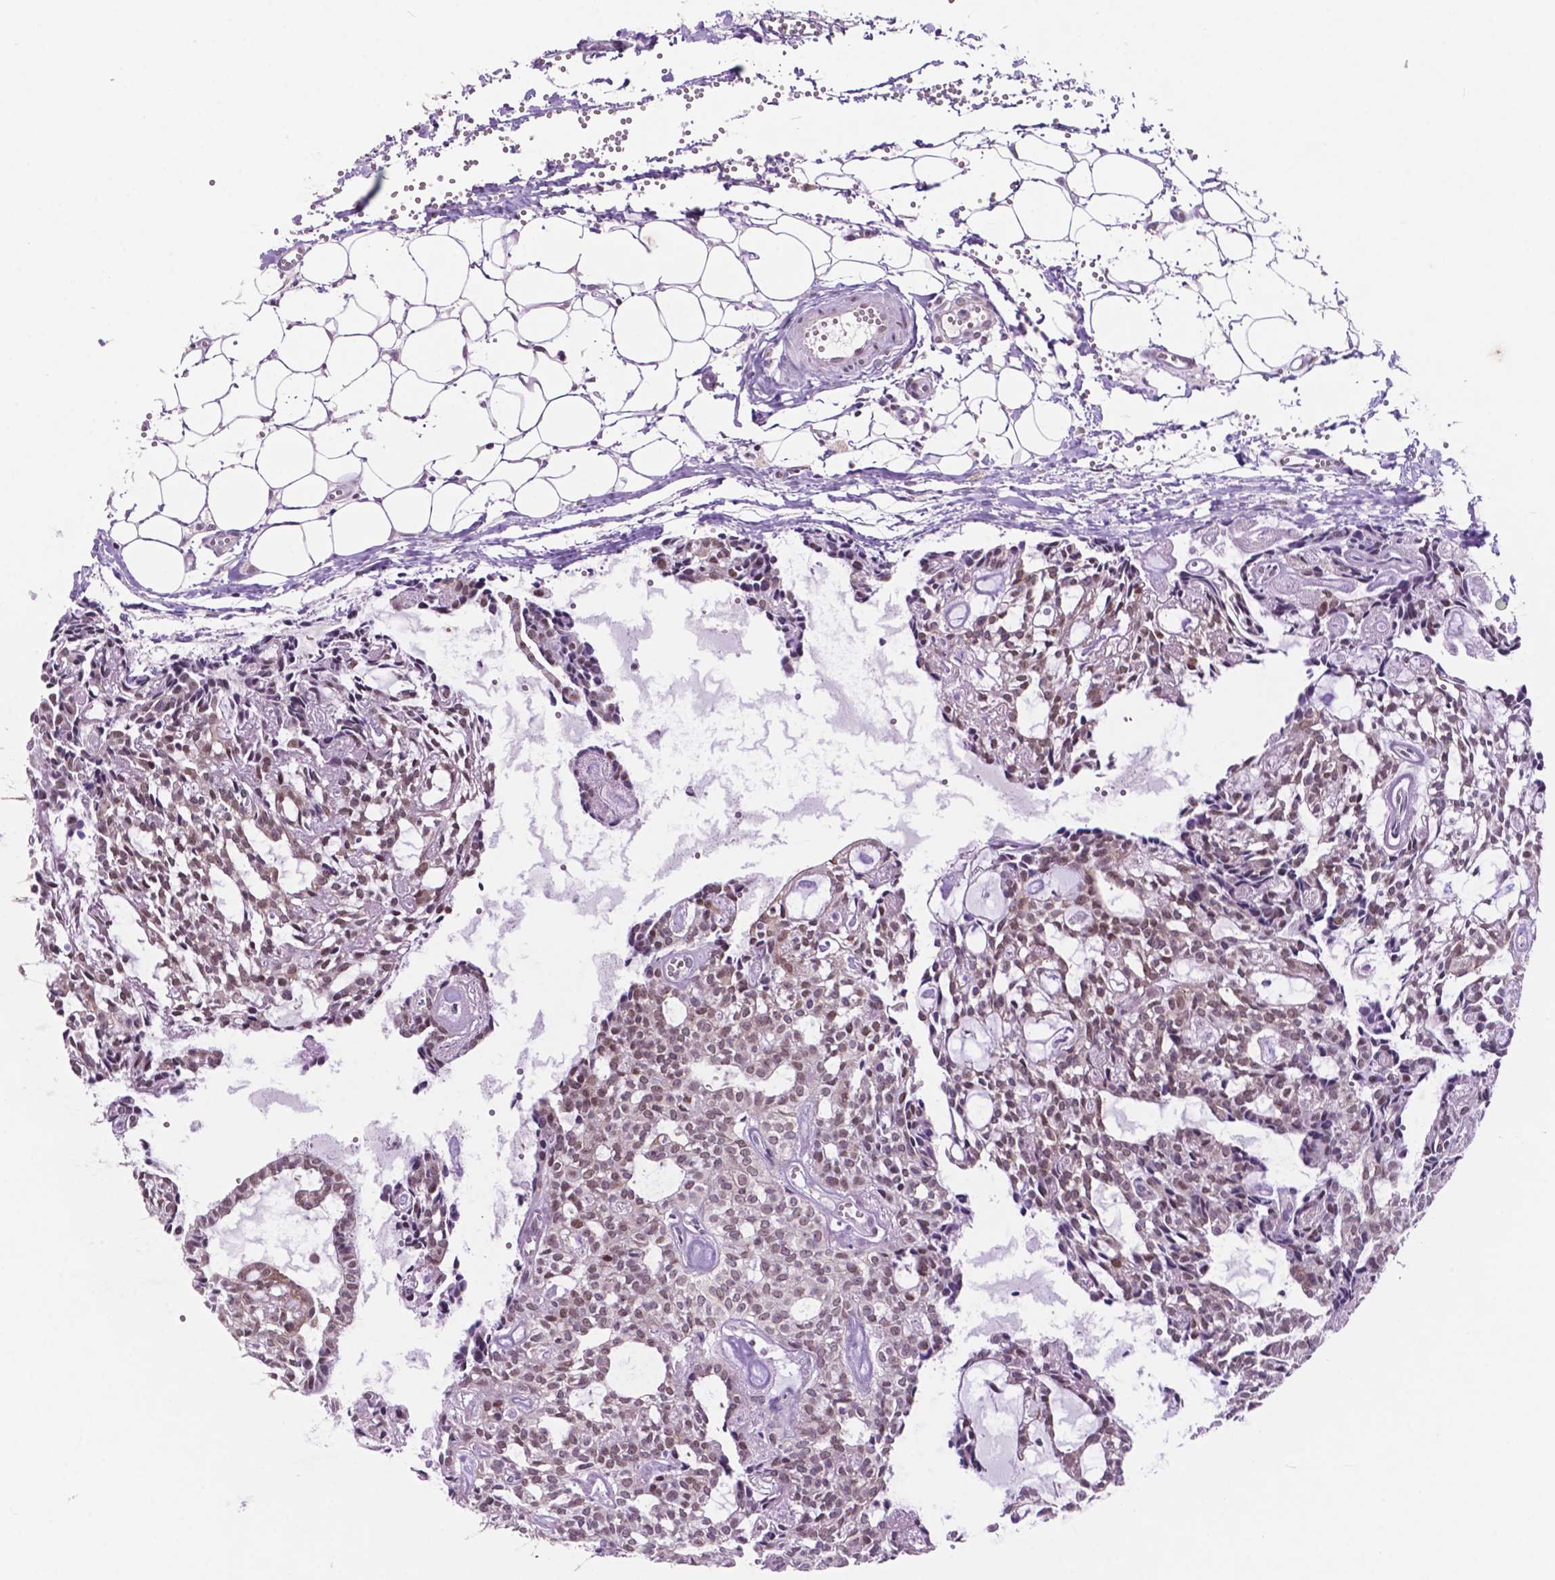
{"staining": {"intensity": "moderate", "quantity": "25%-75%", "location": "nuclear"}, "tissue": "head and neck cancer", "cell_type": "Tumor cells", "image_type": "cancer", "snomed": [{"axis": "morphology", "description": "Adenocarcinoma, NOS"}, {"axis": "topography", "description": "Head-Neck"}], "caption": "Head and neck cancer (adenocarcinoma) was stained to show a protein in brown. There is medium levels of moderate nuclear positivity in approximately 25%-75% of tumor cells.", "gene": "NCOR1", "patient": {"sex": "female", "age": 62}}